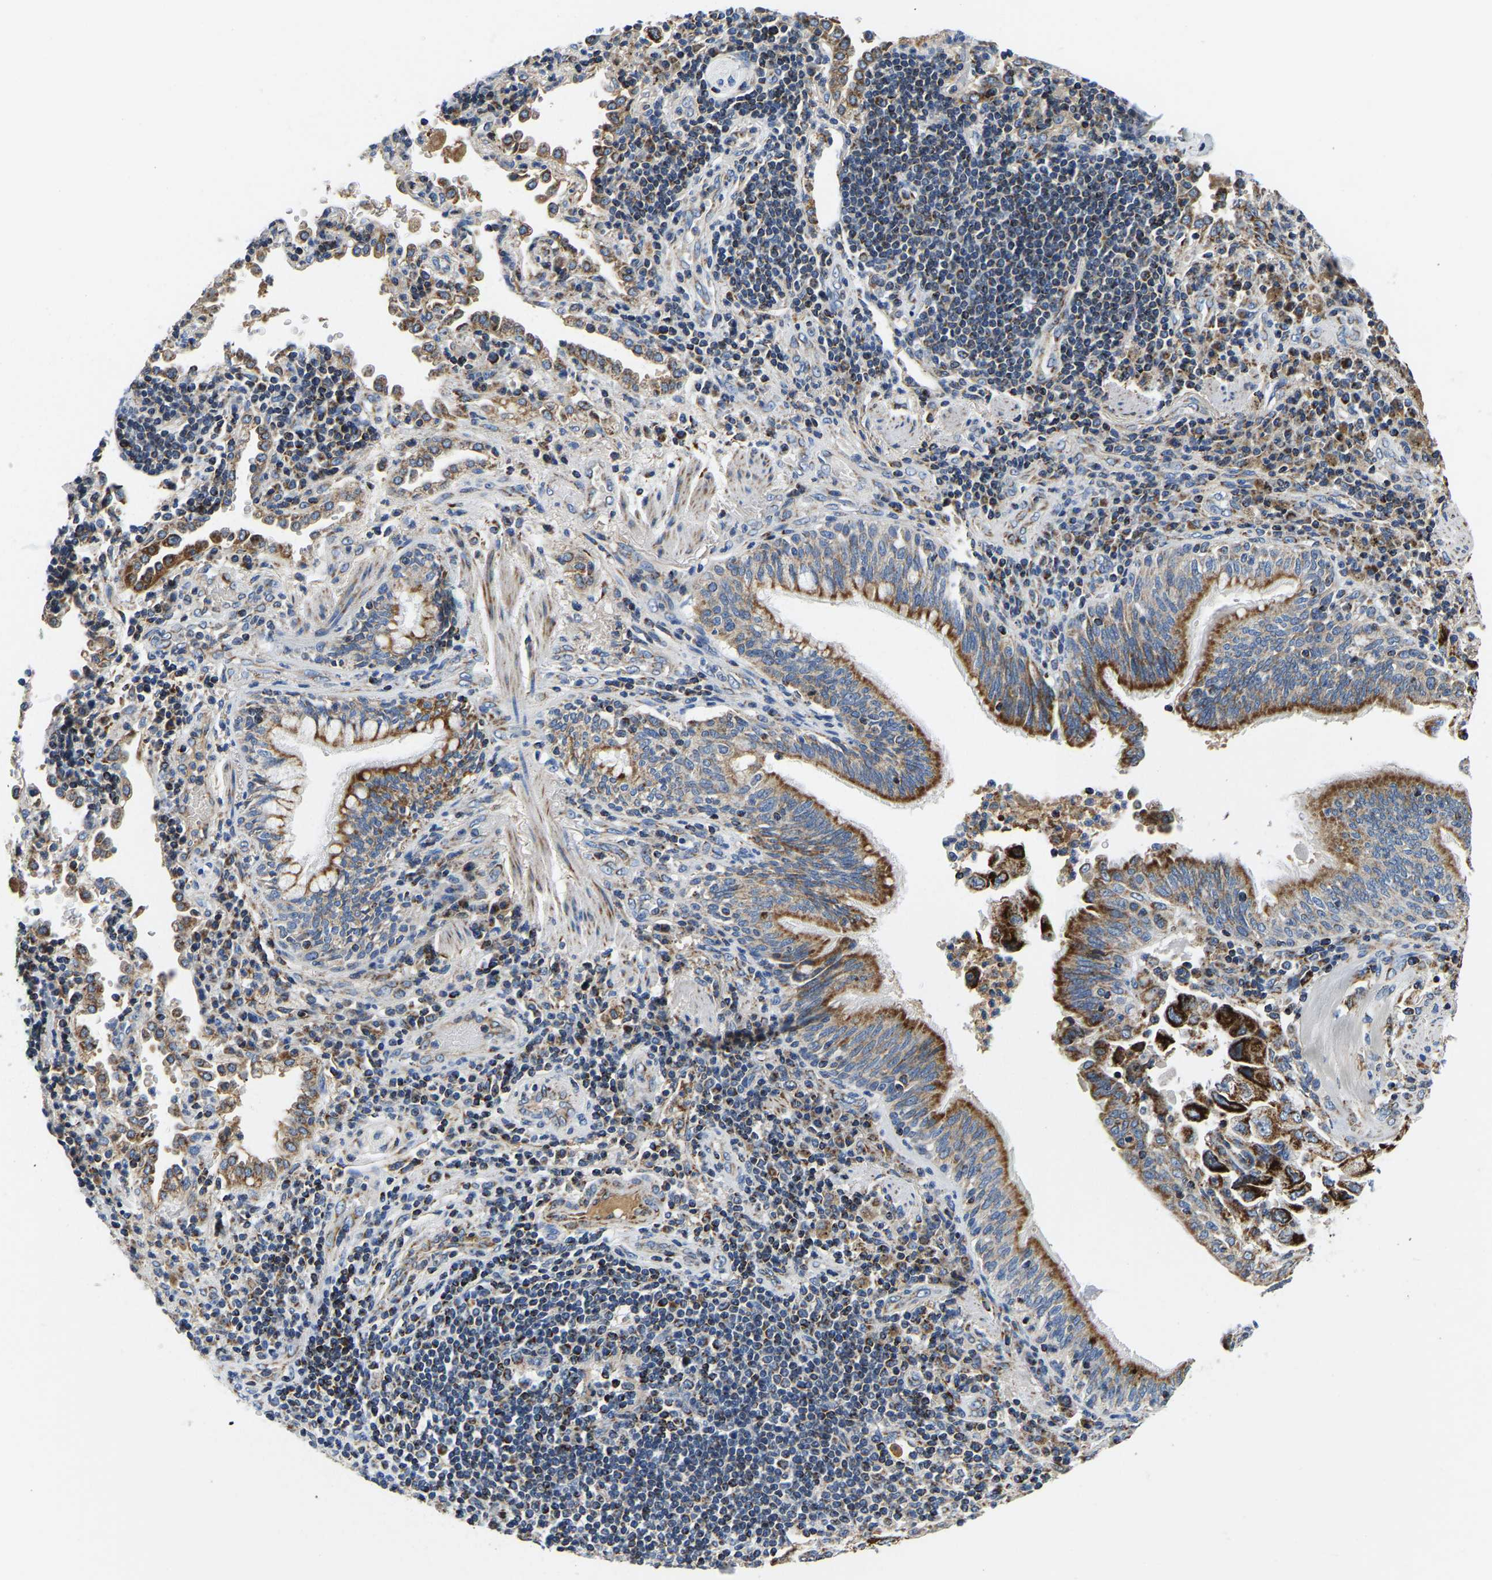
{"staining": {"intensity": "moderate", "quantity": ">75%", "location": "cytoplasmic/membranous"}, "tissue": "lung cancer", "cell_type": "Tumor cells", "image_type": "cancer", "snomed": [{"axis": "morphology", "description": "Adenocarcinoma, NOS"}, {"axis": "topography", "description": "Lung"}], "caption": "Moderate cytoplasmic/membranous staining is appreciated in approximately >75% of tumor cells in adenocarcinoma (lung). The protein of interest is shown in brown color, while the nuclei are stained blue.", "gene": "SFXN1", "patient": {"sex": "male", "age": 64}}